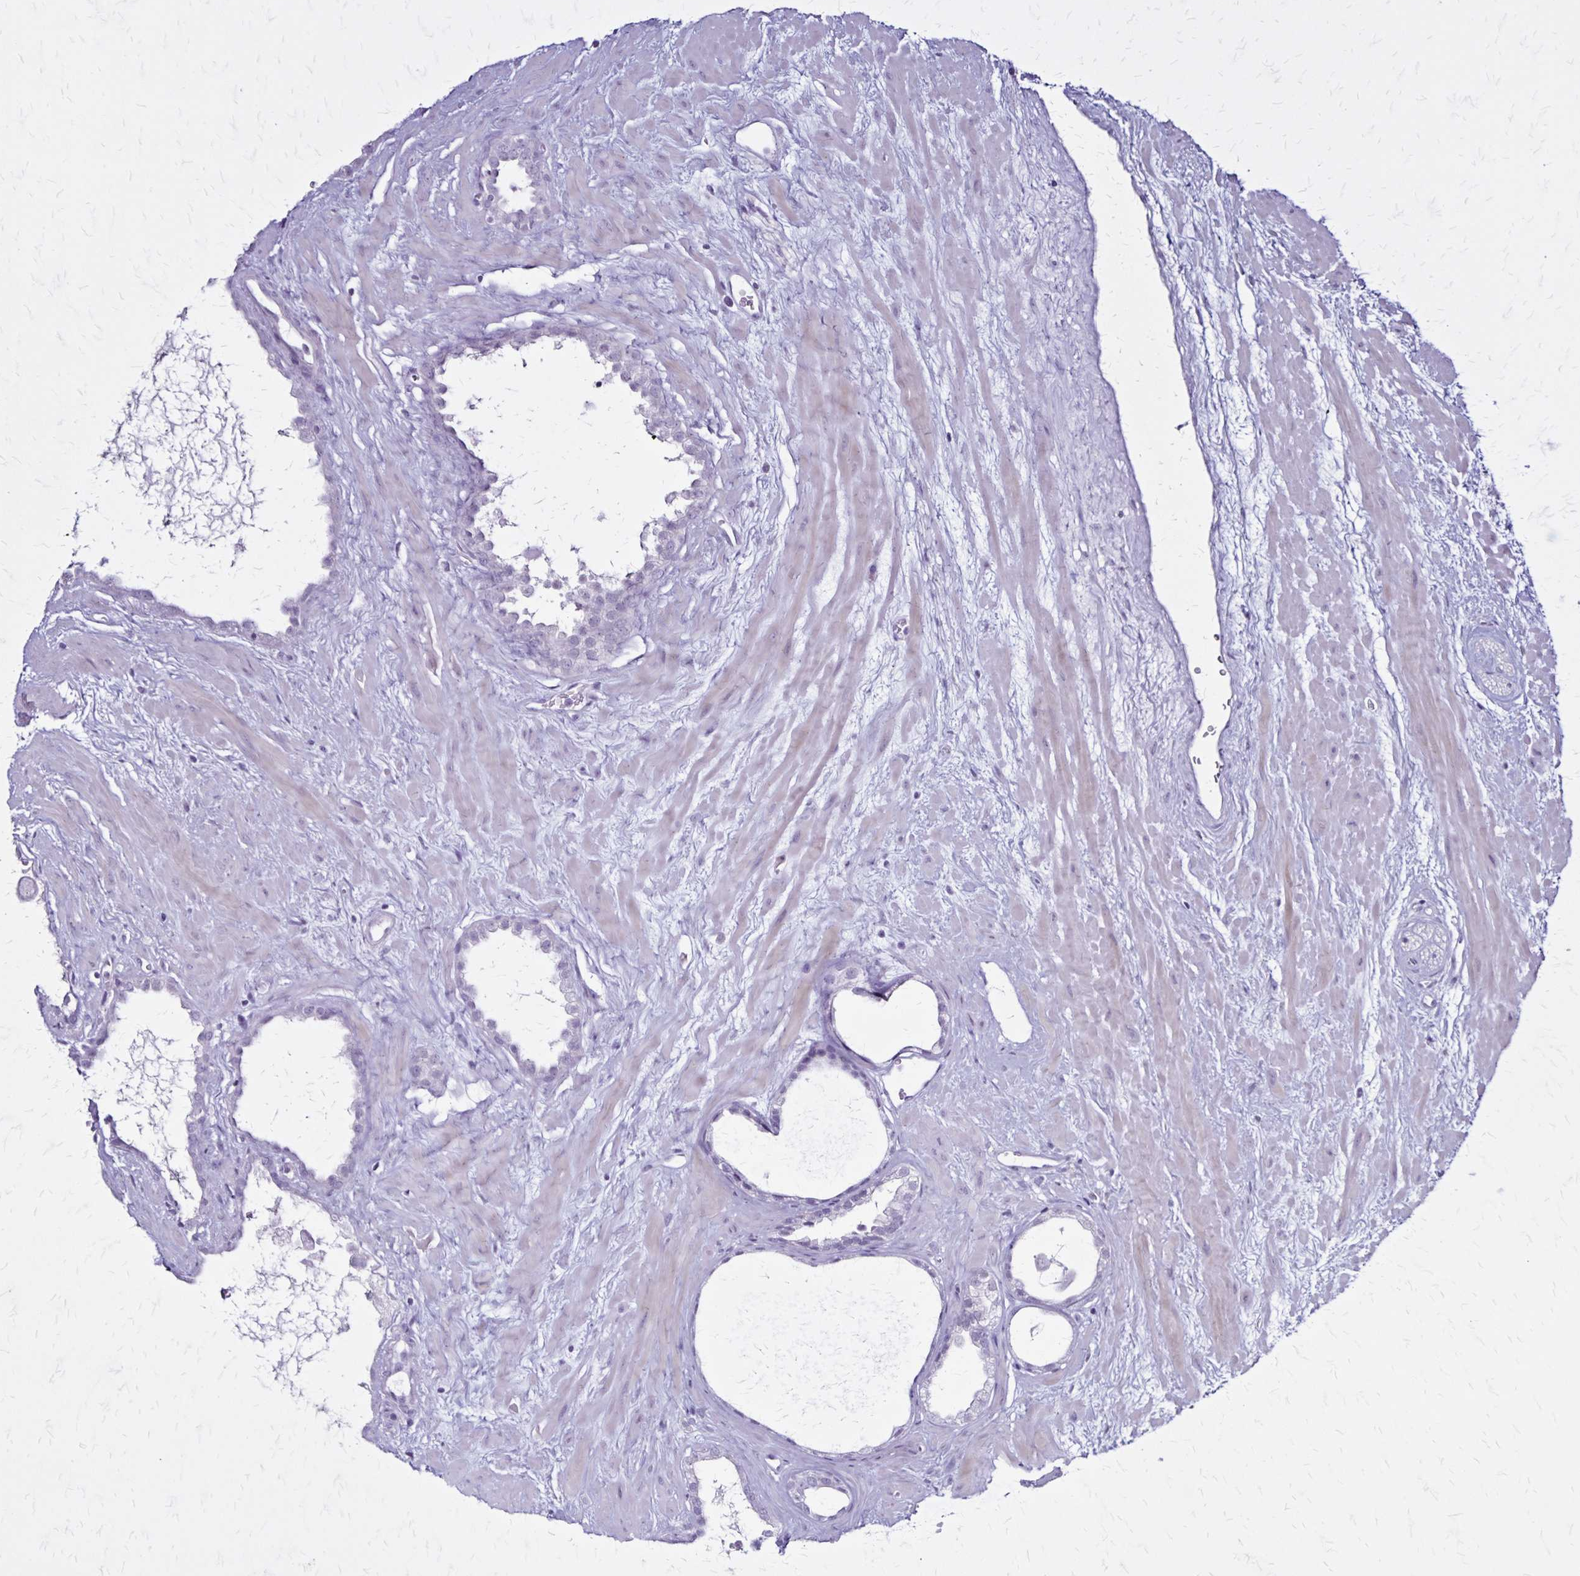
{"staining": {"intensity": "negative", "quantity": "none", "location": "none"}, "tissue": "prostate cancer", "cell_type": "Tumor cells", "image_type": "cancer", "snomed": [{"axis": "morphology", "description": "Adenocarcinoma, Low grade"}, {"axis": "topography", "description": "Prostate"}], "caption": "DAB immunohistochemical staining of human prostate cancer demonstrates no significant staining in tumor cells.", "gene": "PLXNA4", "patient": {"sex": "male", "age": 62}}